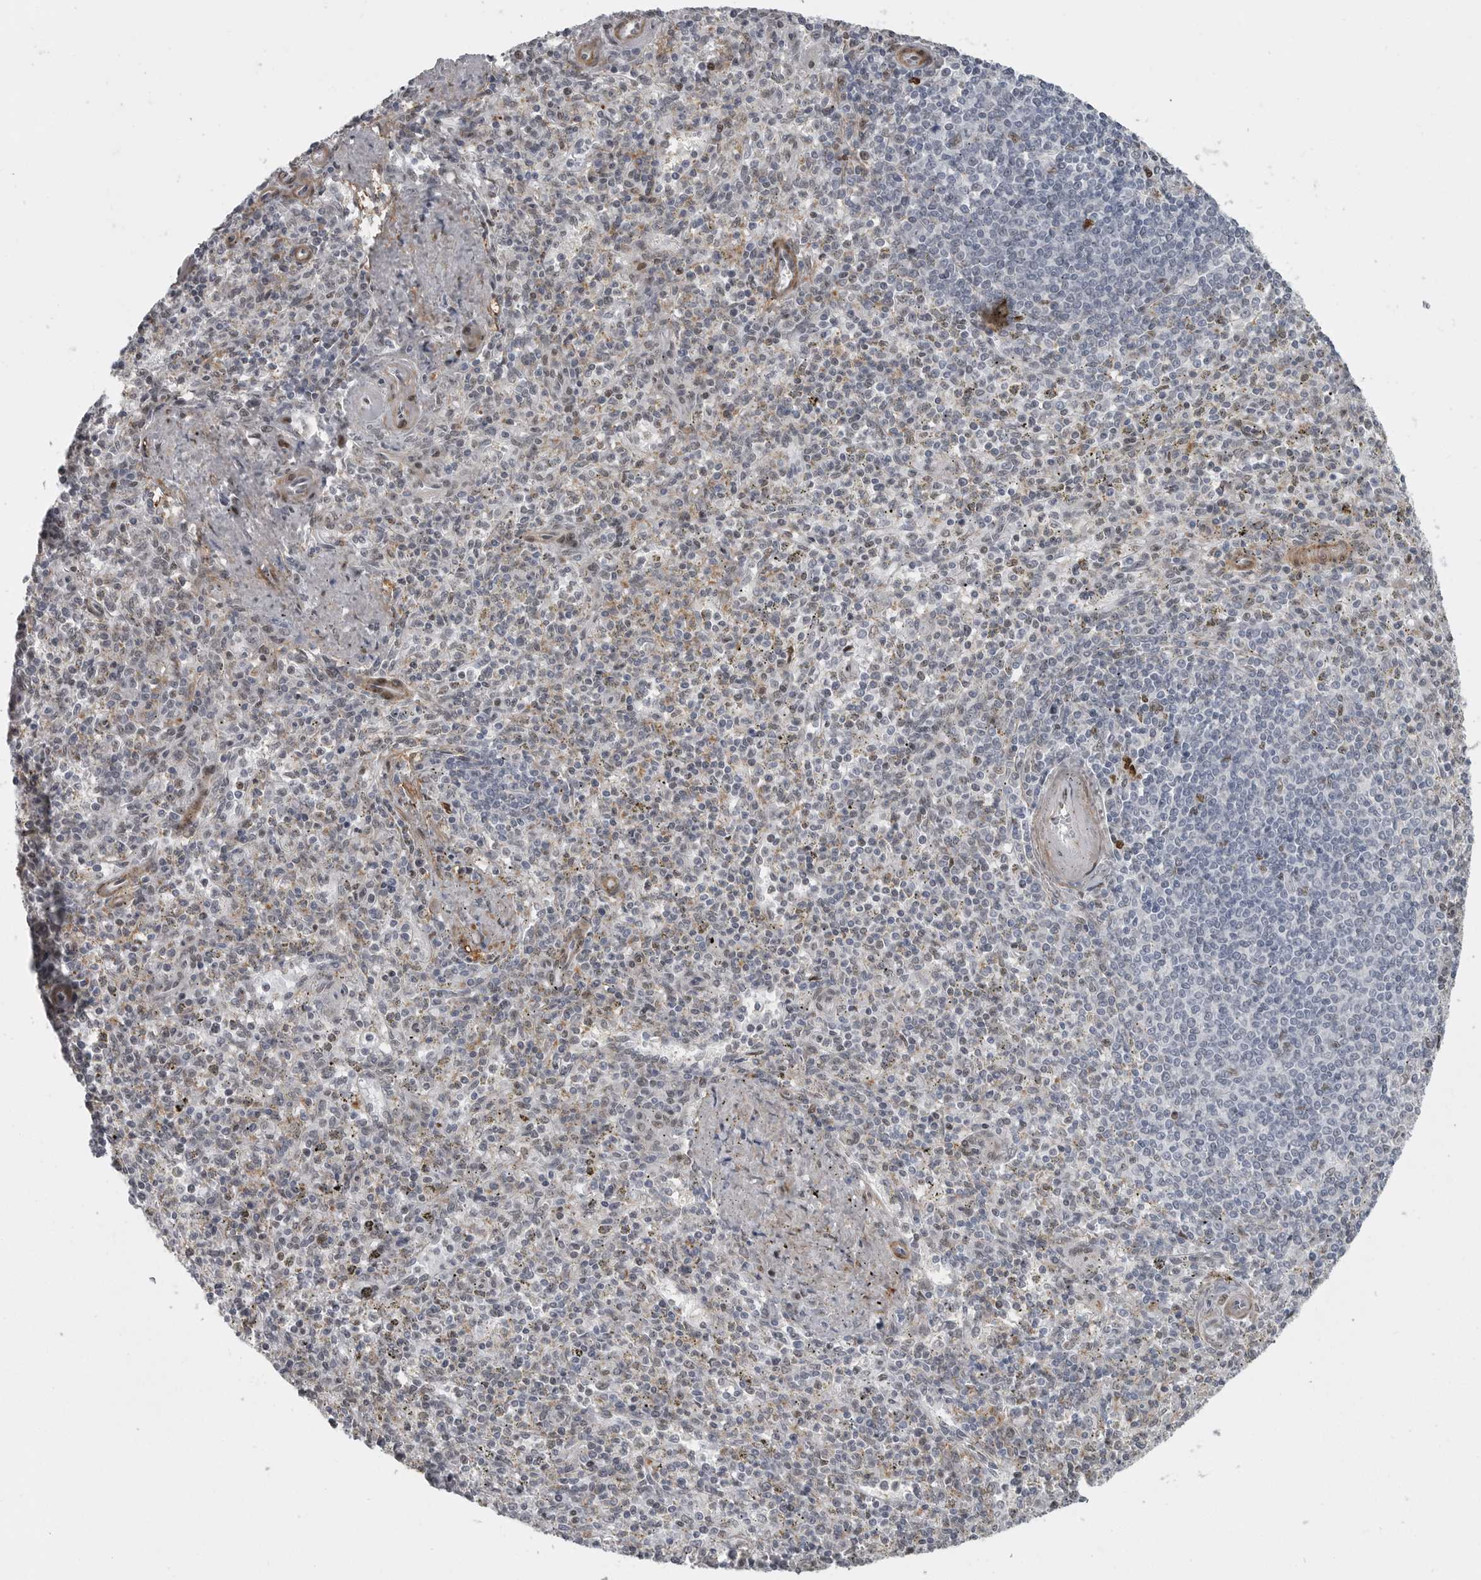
{"staining": {"intensity": "weak", "quantity": "<25%", "location": "cytoplasmic/membranous"}, "tissue": "spleen", "cell_type": "Cells in red pulp", "image_type": "normal", "snomed": [{"axis": "morphology", "description": "Normal tissue, NOS"}, {"axis": "topography", "description": "Spleen"}], "caption": "This photomicrograph is of normal spleen stained with IHC to label a protein in brown with the nuclei are counter-stained blue. There is no expression in cells in red pulp. (DAB immunohistochemistry, high magnification).", "gene": "HMGN3", "patient": {"sex": "male", "age": 72}}